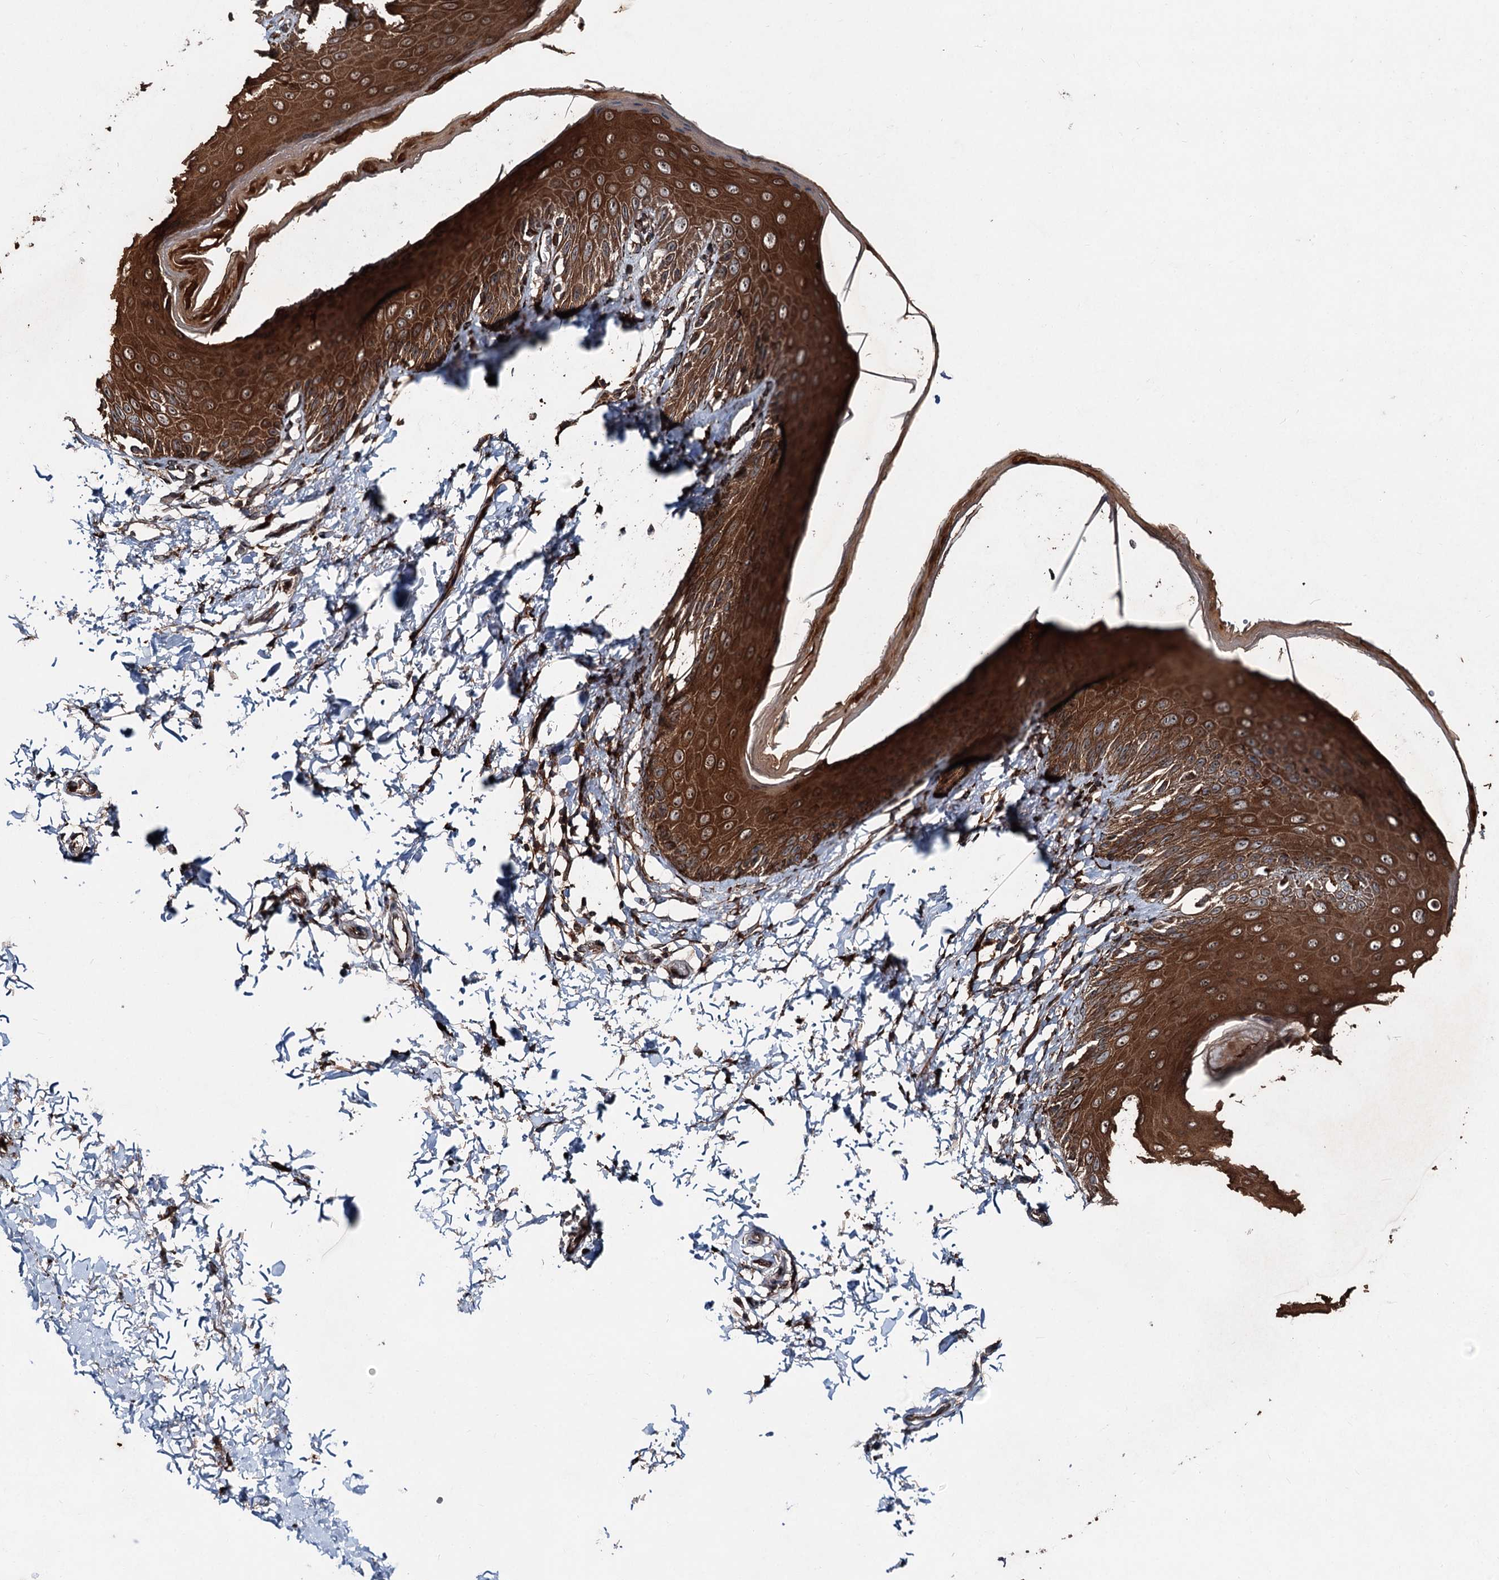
{"staining": {"intensity": "strong", "quantity": ">75%", "location": "cytoplasmic/membranous"}, "tissue": "skin", "cell_type": "Epidermal cells", "image_type": "normal", "snomed": [{"axis": "morphology", "description": "Normal tissue, NOS"}, {"axis": "topography", "description": "Anal"}], "caption": "Human skin stained with a brown dye demonstrates strong cytoplasmic/membranous positive positivity in about >75% of epidermal cells.", "gene": "DDIAS", "patient": {"sex": "male", "age": 44}}